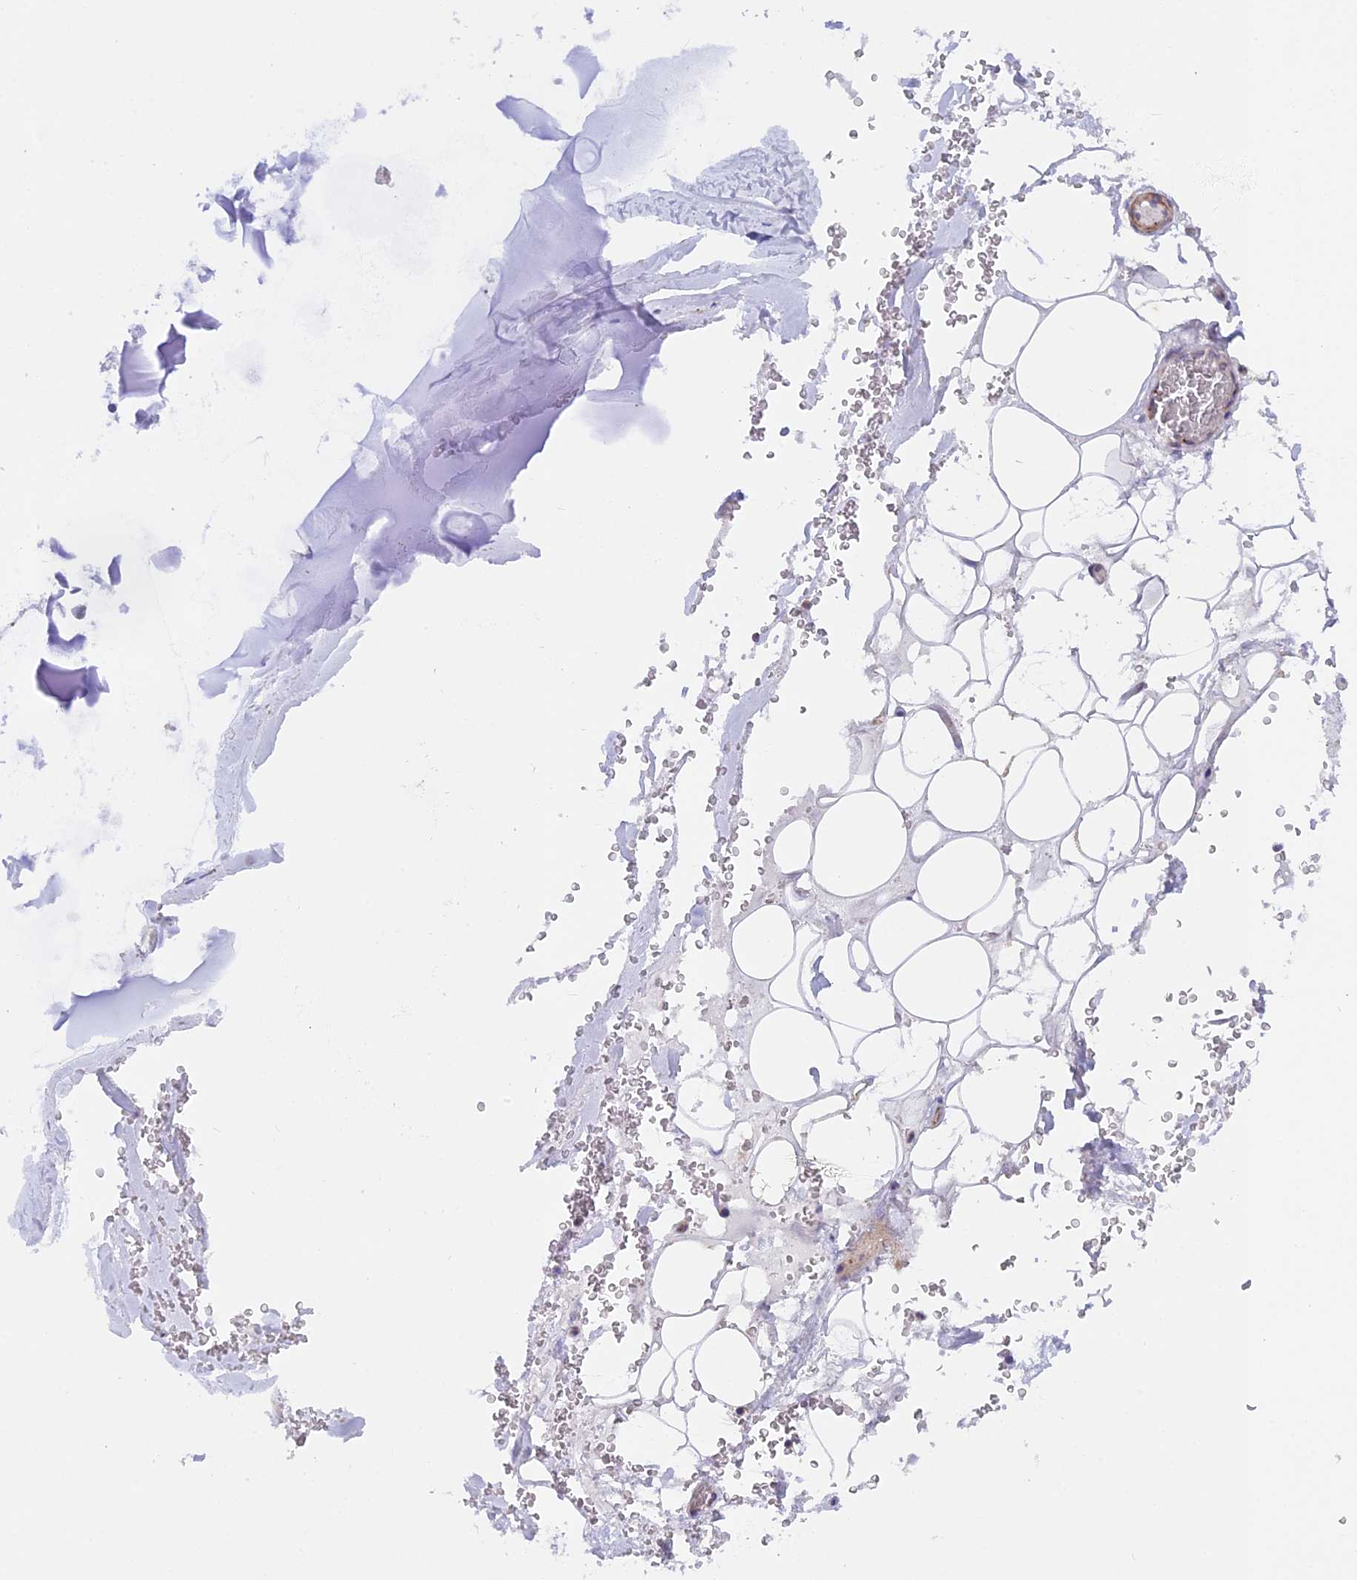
{"staining": {"intensity": "moderate", "quantity": "<25%", "location": "cytoplasmic/membranous"}, "tissue": "adipose tissue", "cell_type": "Adipocytes", "image_type": "normal", "snomed": [{"axis": "morphology", "description": "Normal tissue, NOS"}, {"axis": "topography", "description": "Cartilage tissue"}], "caption": "Human adipose tissue stained for a protein (brown) demonstrates moderate cytoplasmic/membranous positive expression in about <25% of adipocytes.", "gene": "TBC1D20", "patient": {"sex": "female", "age": 63}}